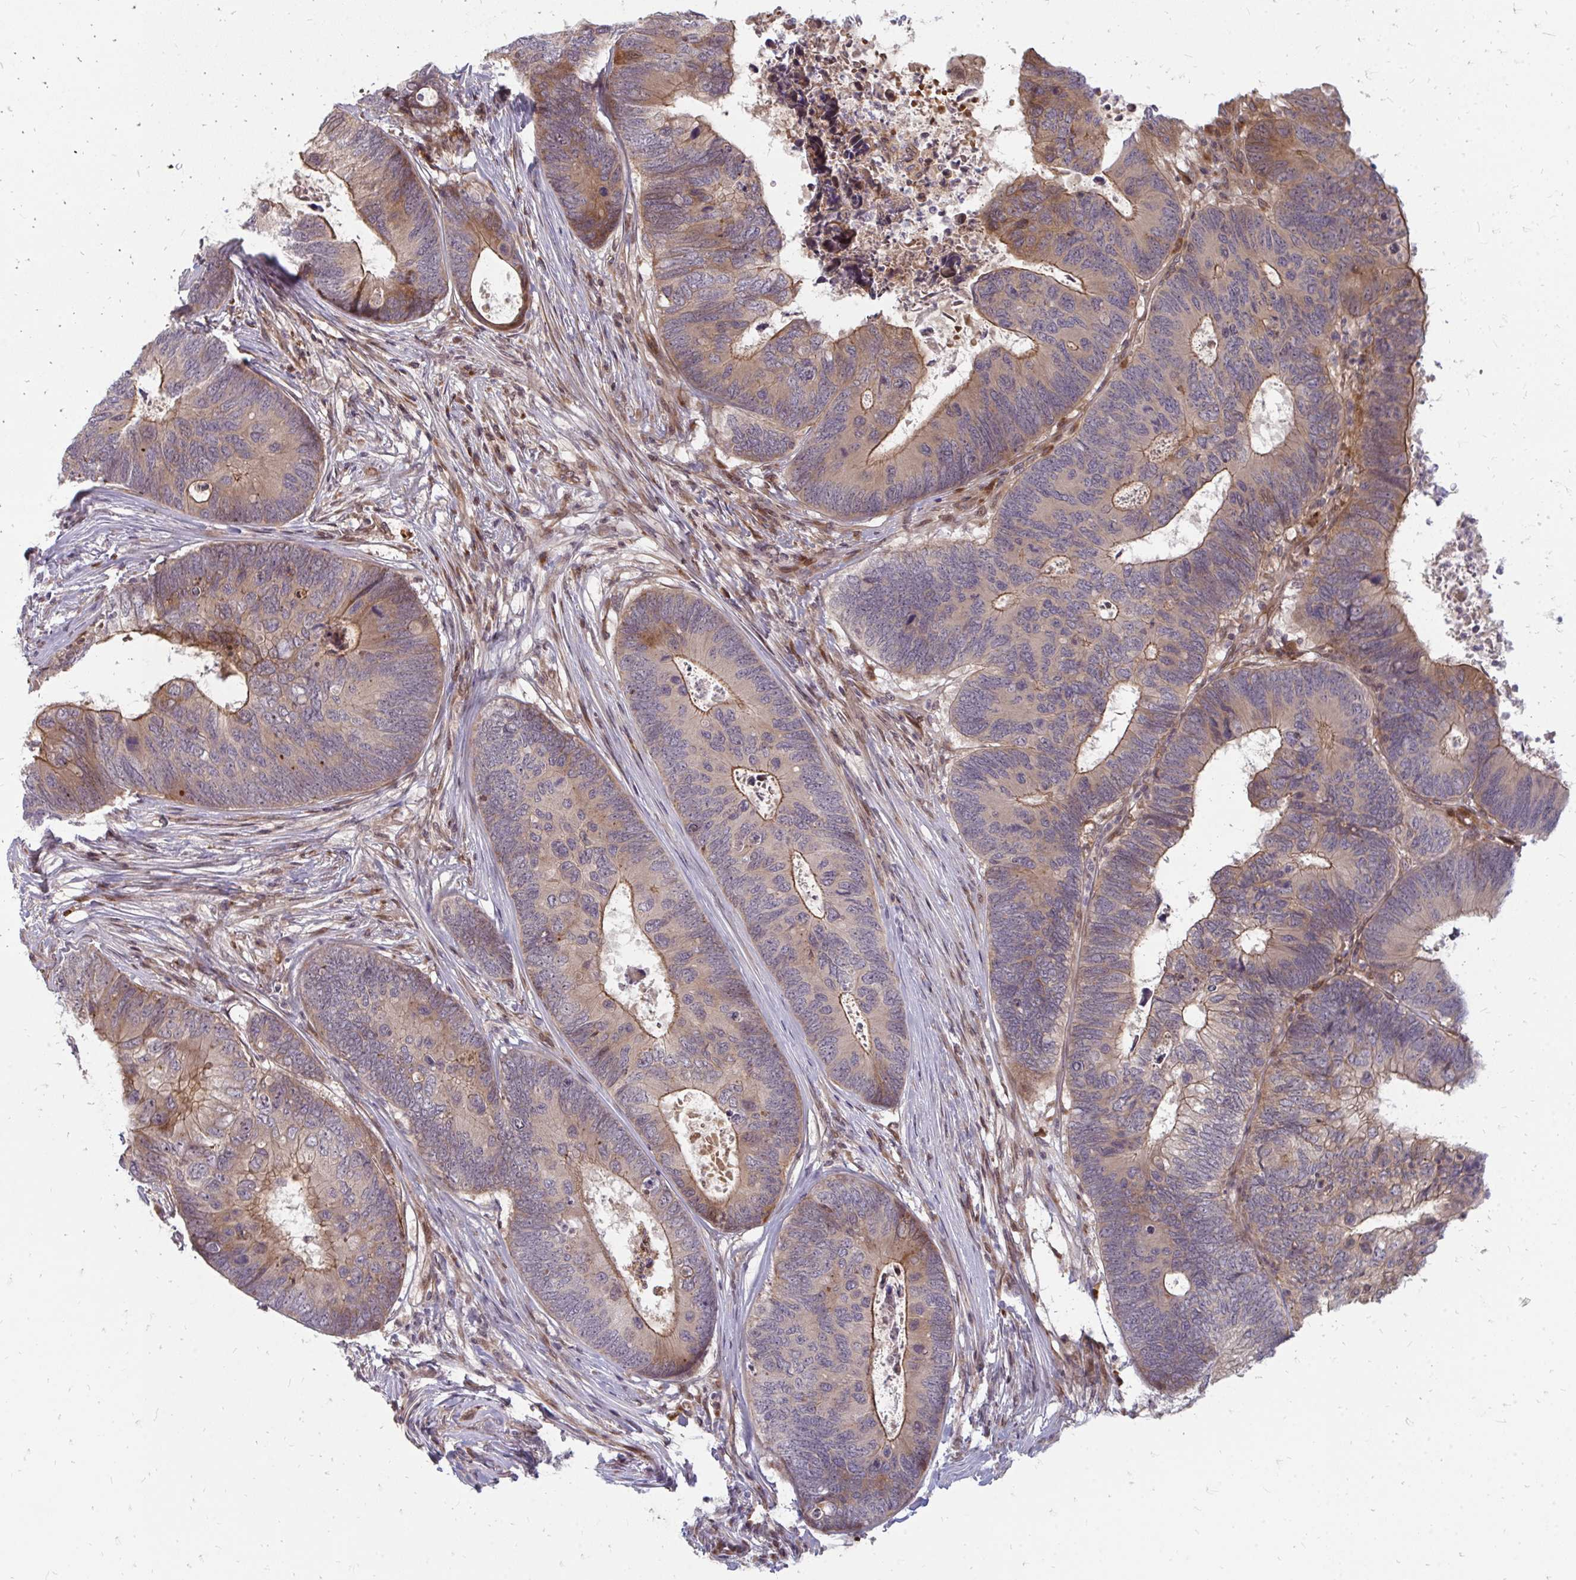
{"staining": {"intensity": "moderate", "quantity": ">75%", "location": "cytoplasmic/membranous"}, "tissue": "colorectal cancer", "cell_type": "Tumor cells", "image_type": "cancer", "snomed": [{"axis": "morphology", "description": "Adenocarcinoma, NOS"}, {"axis": "topography", "description": "Colon"}], "caption": "Moderate cytoplasmic/membranous positivity for a protein is present in approximately >75% of tumor cells of colorectal adenocarcinoma using immunohistochemistry.", "gene": "ZNF285", "patient": {"sex": "female", "age": 67}}